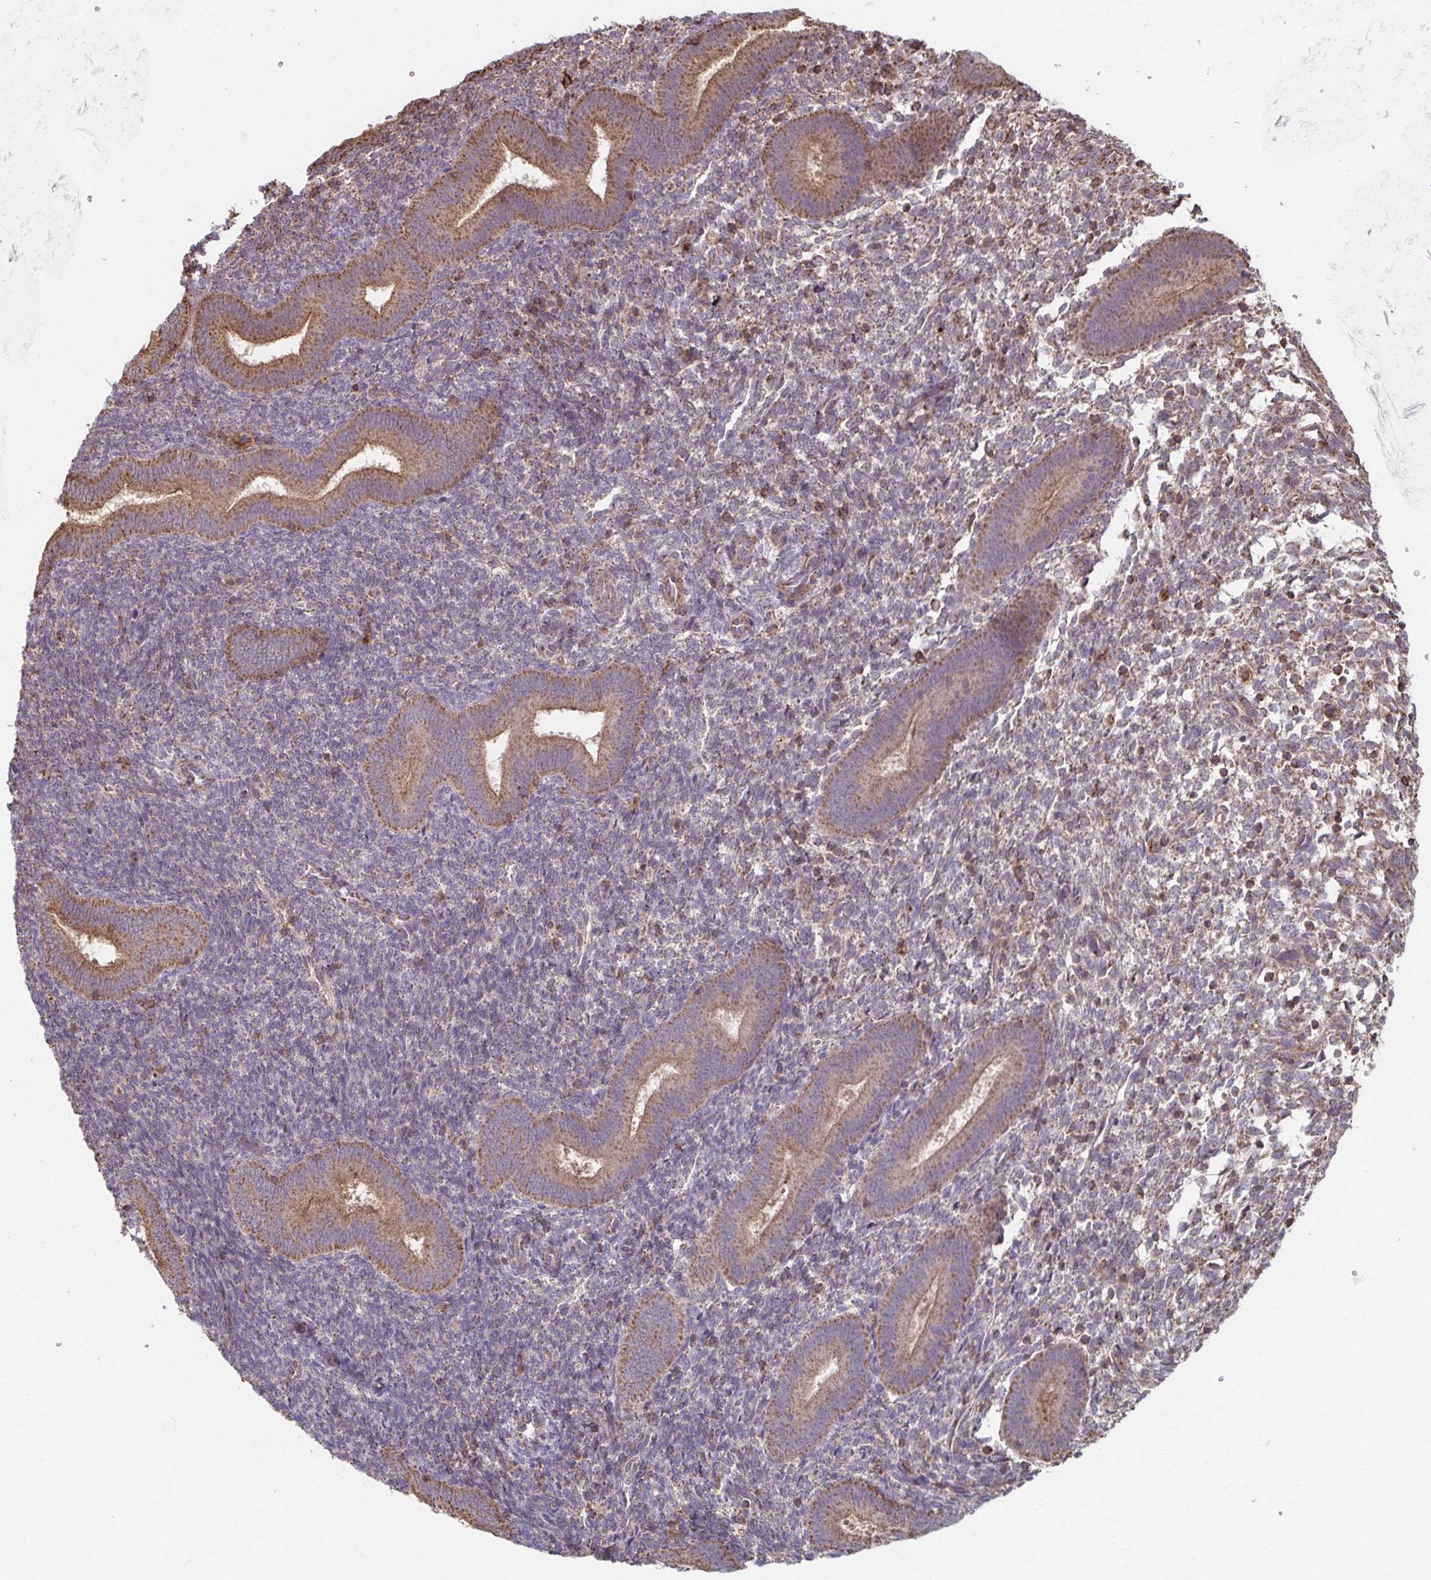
{"staining": {"intensity": "weak", "quantity": "<25%", "location": "cytoplasmic/membranous"}, "tissue": "endometrium", "cell_type": "Cells in endometrial stroma", "image_type": "normal", "snomed": [{"axis": "morphology", "description": "Normal tissue, NOS"}, {"axis": "topography", "description": "Endometrium"}], "caption": "DAB immunohistochemical staining of normal endometrium shows no significant staining in cells in endometrial stroma. Nuclei are stained in blue.", "gene": "KLHL34", "patient": {"sex": "female", "age": 25}}